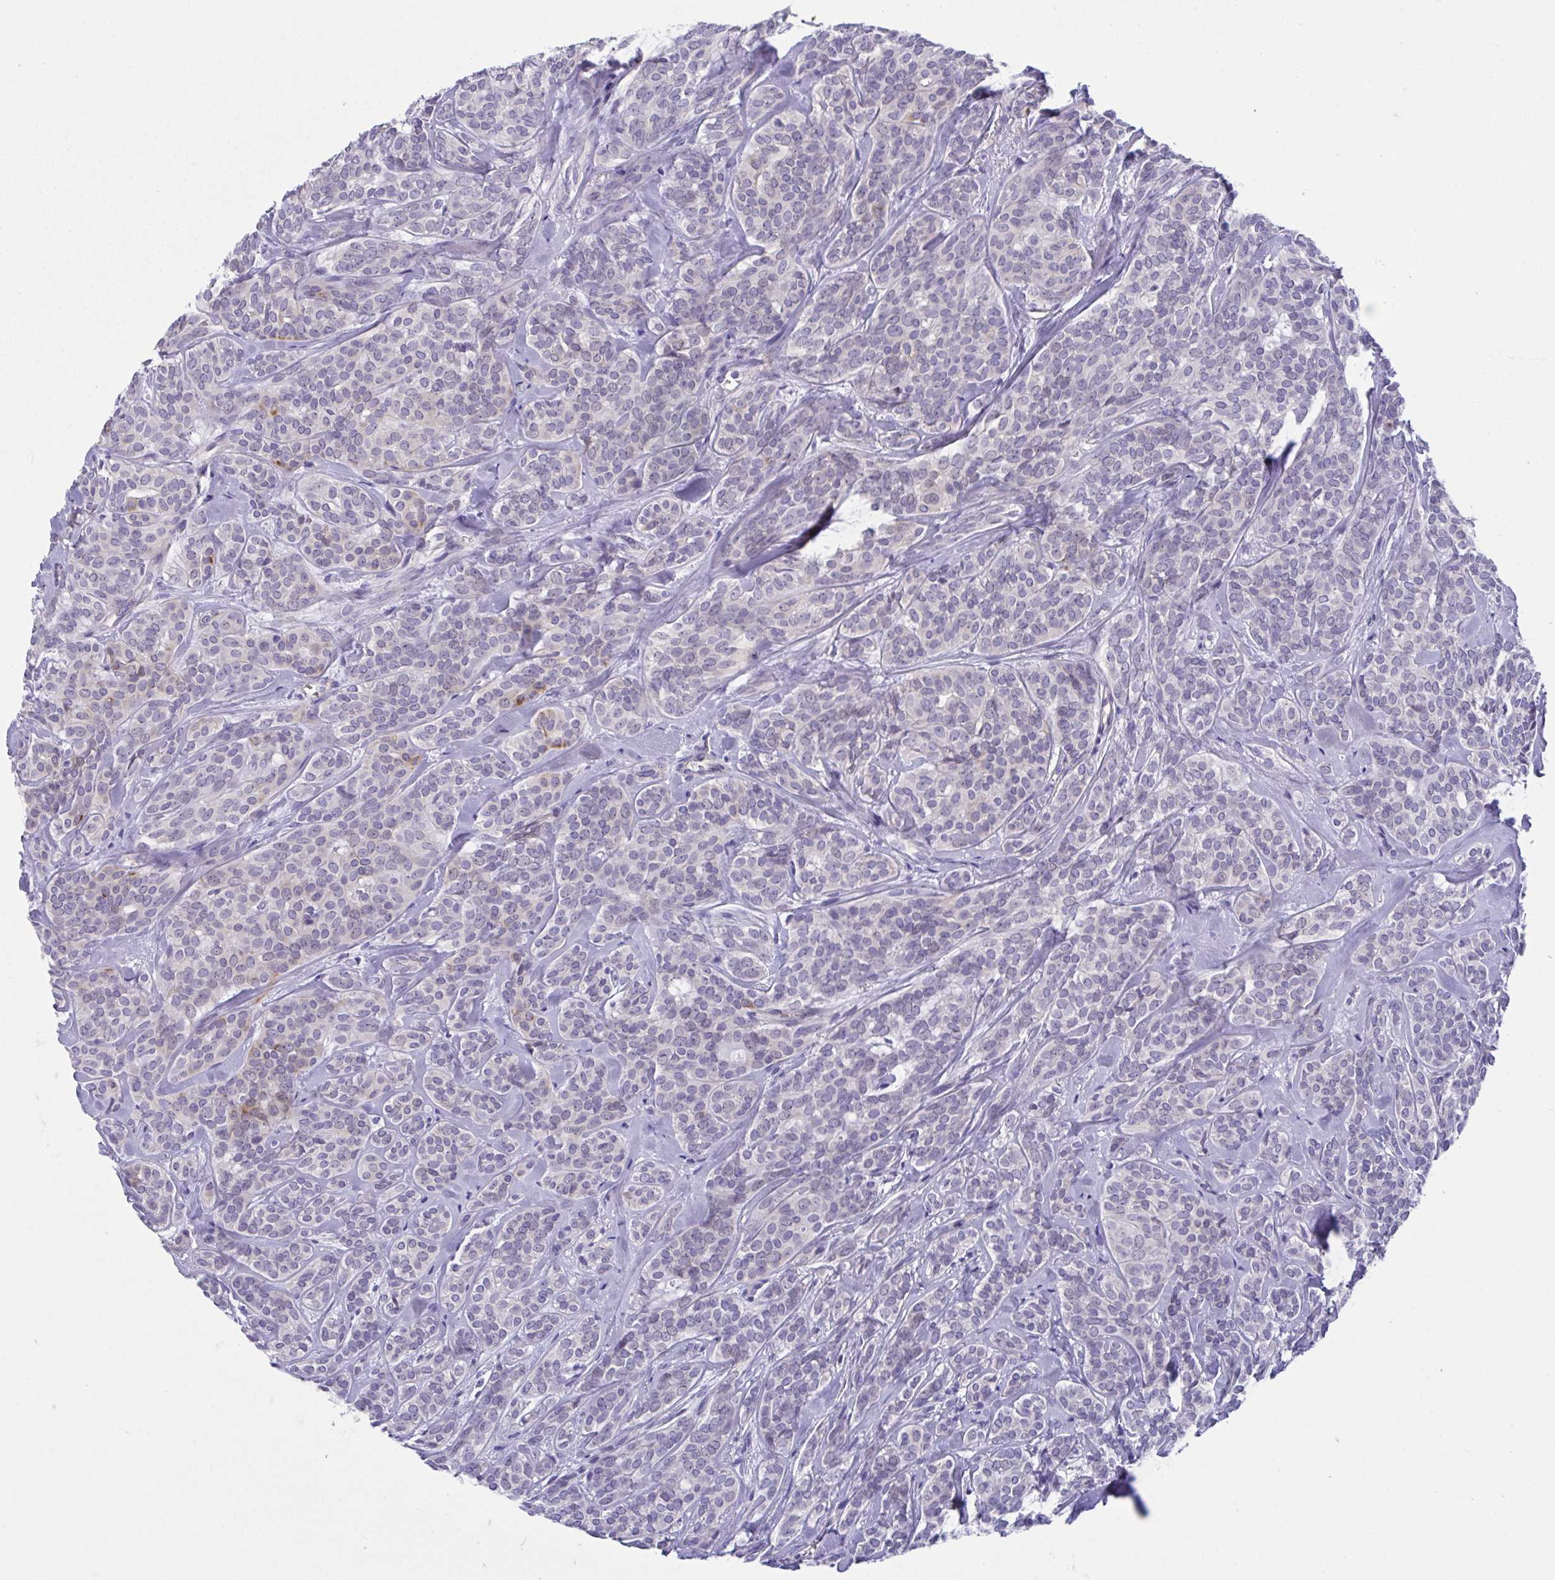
{"staining": {"intensity": "negative", "quantity": "none", "location": "none"}, "tissue": "head and neck cancer", "cell_type": "Tumor cells", "image_type": "cancer", "snomed": [{"axis": "morphology", "description": "Adenocarcinoma, NOS"}, {"axis": "topography", "description": "Head-Neck"}], "caption": "High magnification brightfield microscopy of head and neck cancer stained with DAB (brown) and counterstained with hematoxylin (blue): tumor cells show no significant positivity.", "gene": "RHOXF1", "patient": {"sex": "female", "age": 57}}